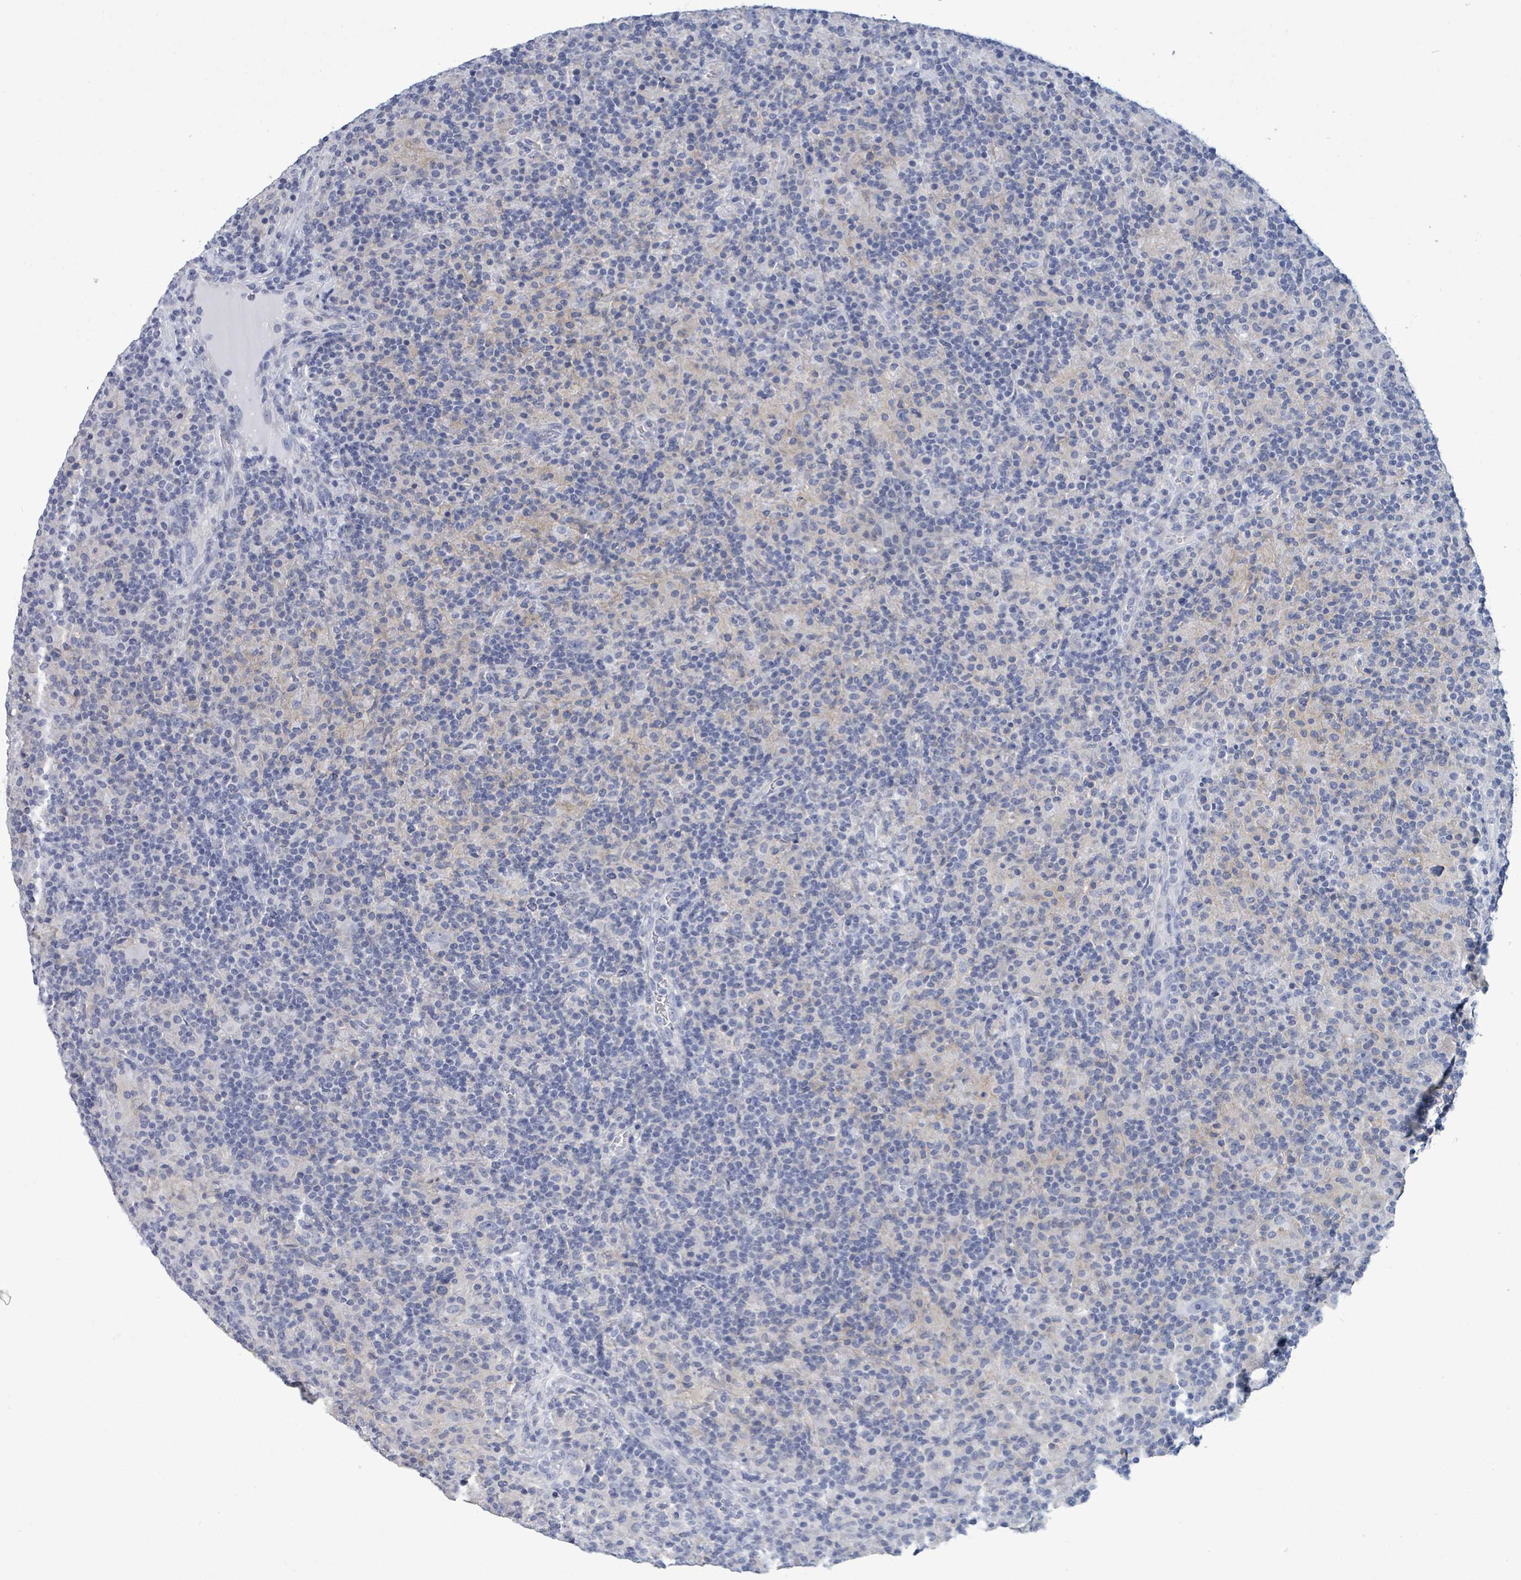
{"staining": {"intensity": "negative", "quantity": "none", "location": "none"}, "tissue": "lymphoma", "cell_type": "Tumor cells", "image_type": "cancer", "snomed": [{"axis": "morphology", "description": "Hodgkin's disease, NOS"}, {"axis": "topography", "description": "Lymph node"}], "caption": "High magnification brightfield microscopy of Hodgkin's disease stained with DAB (brown) and counterstained with hematoxylin (blue): tumor cells show no significant expression. (DAB IHC, high magnification).", "gene": "BSG", "patient": {"sex": "male", "age": 70}}